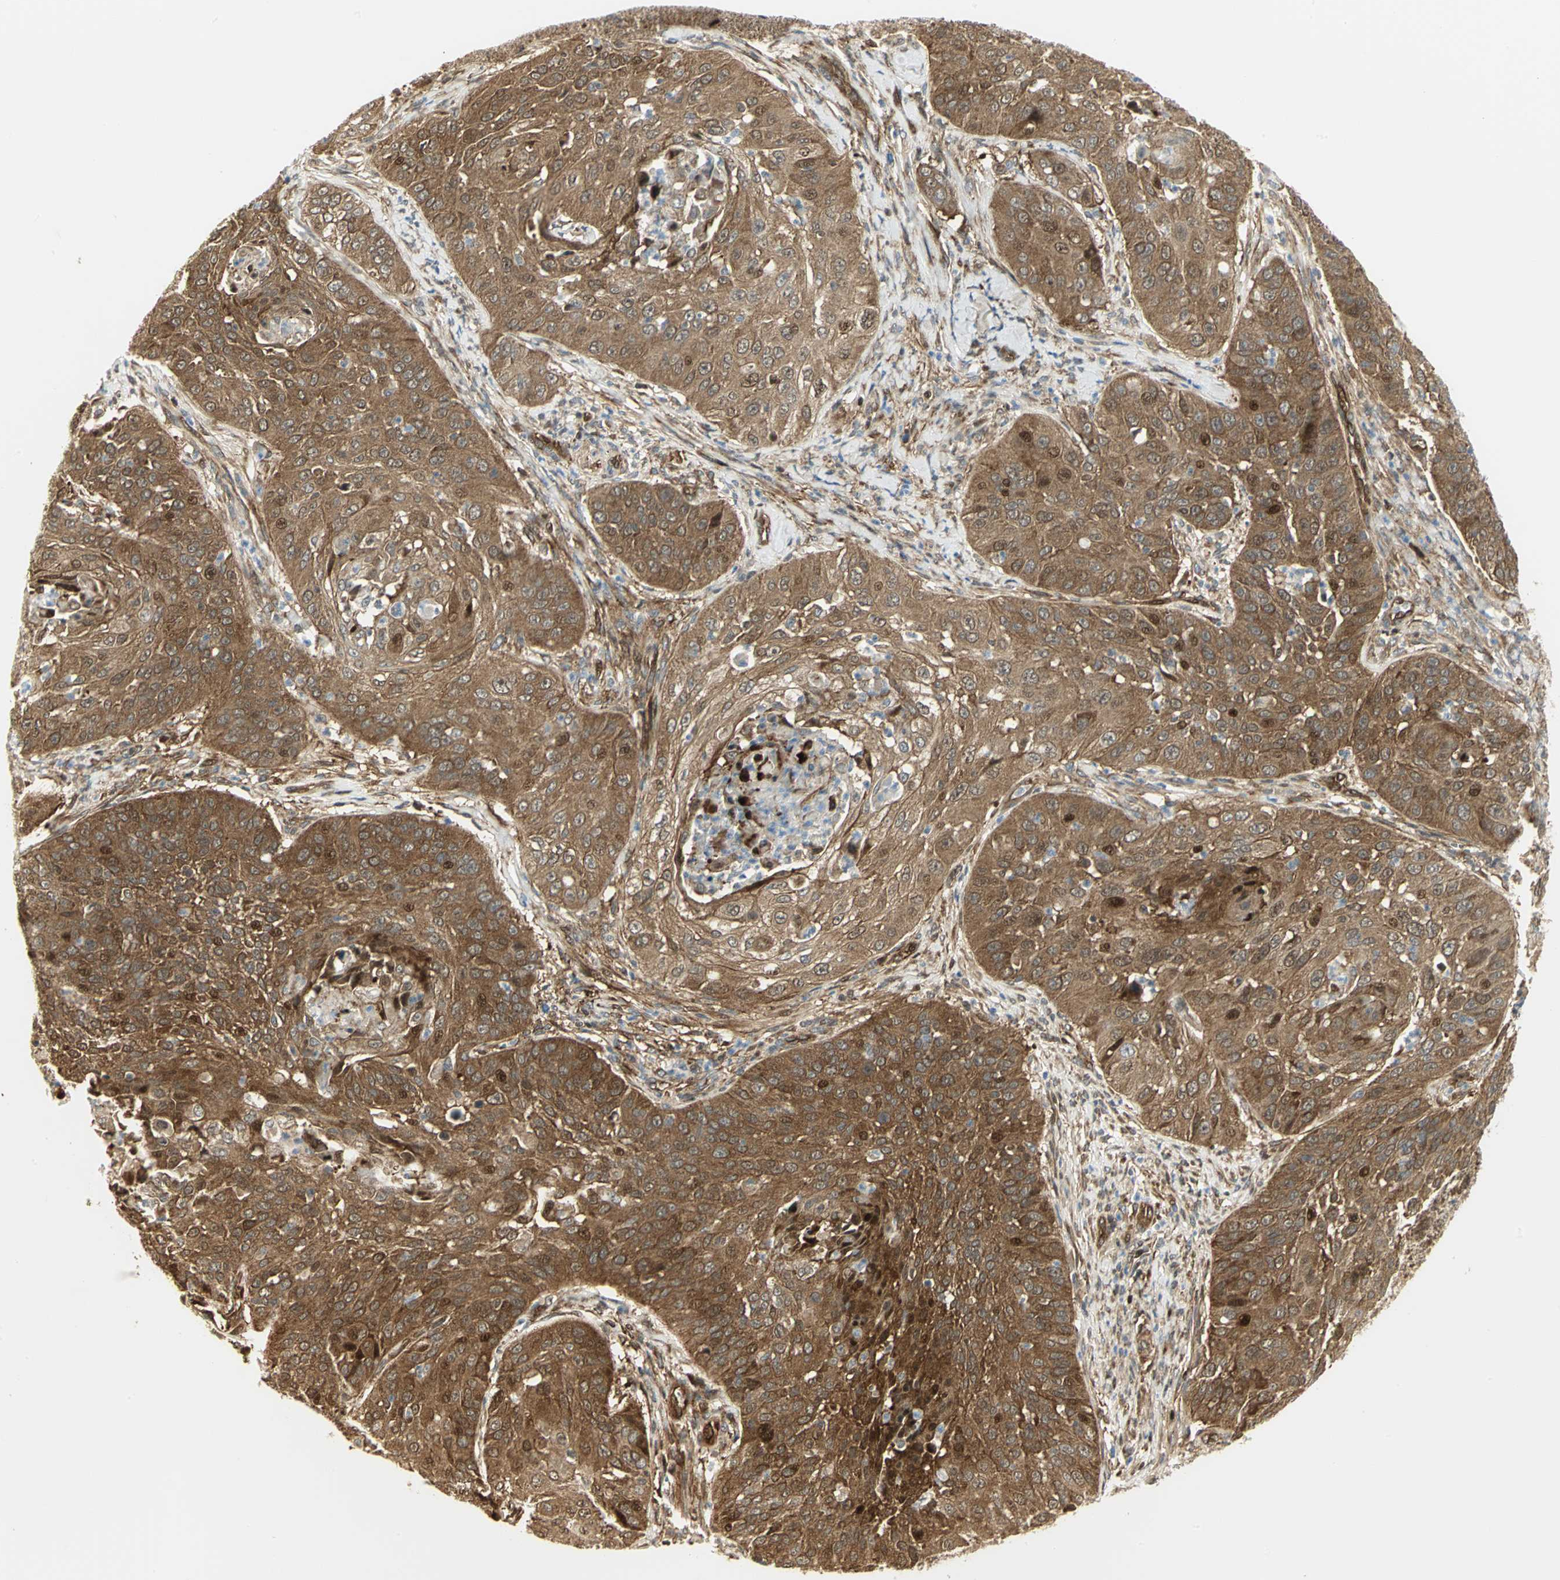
{"staining": {"intensity": "moderate", "quantity": ">75%", "location": "cytoplasmic/membranous,nuclear"}, "tissue": "cervical cancer", "cell_type": "Tumor cells", "image_type": "cancer", "snomed": [{"axis": "morphology", "description": "Squamous cell carcinoma, NOS"}, {"axis": "topography", "description": "Cervix"}], "caption": "Human cervical cancer (squamous cell carcinoma) stained for a protein (brown) exhibits moderate cytoplasmic/membranous and nuclear positive positivity in about >75% of tumor cells.", "gene": "EEA1", "patient": {"sex": "female", "age": 64}}